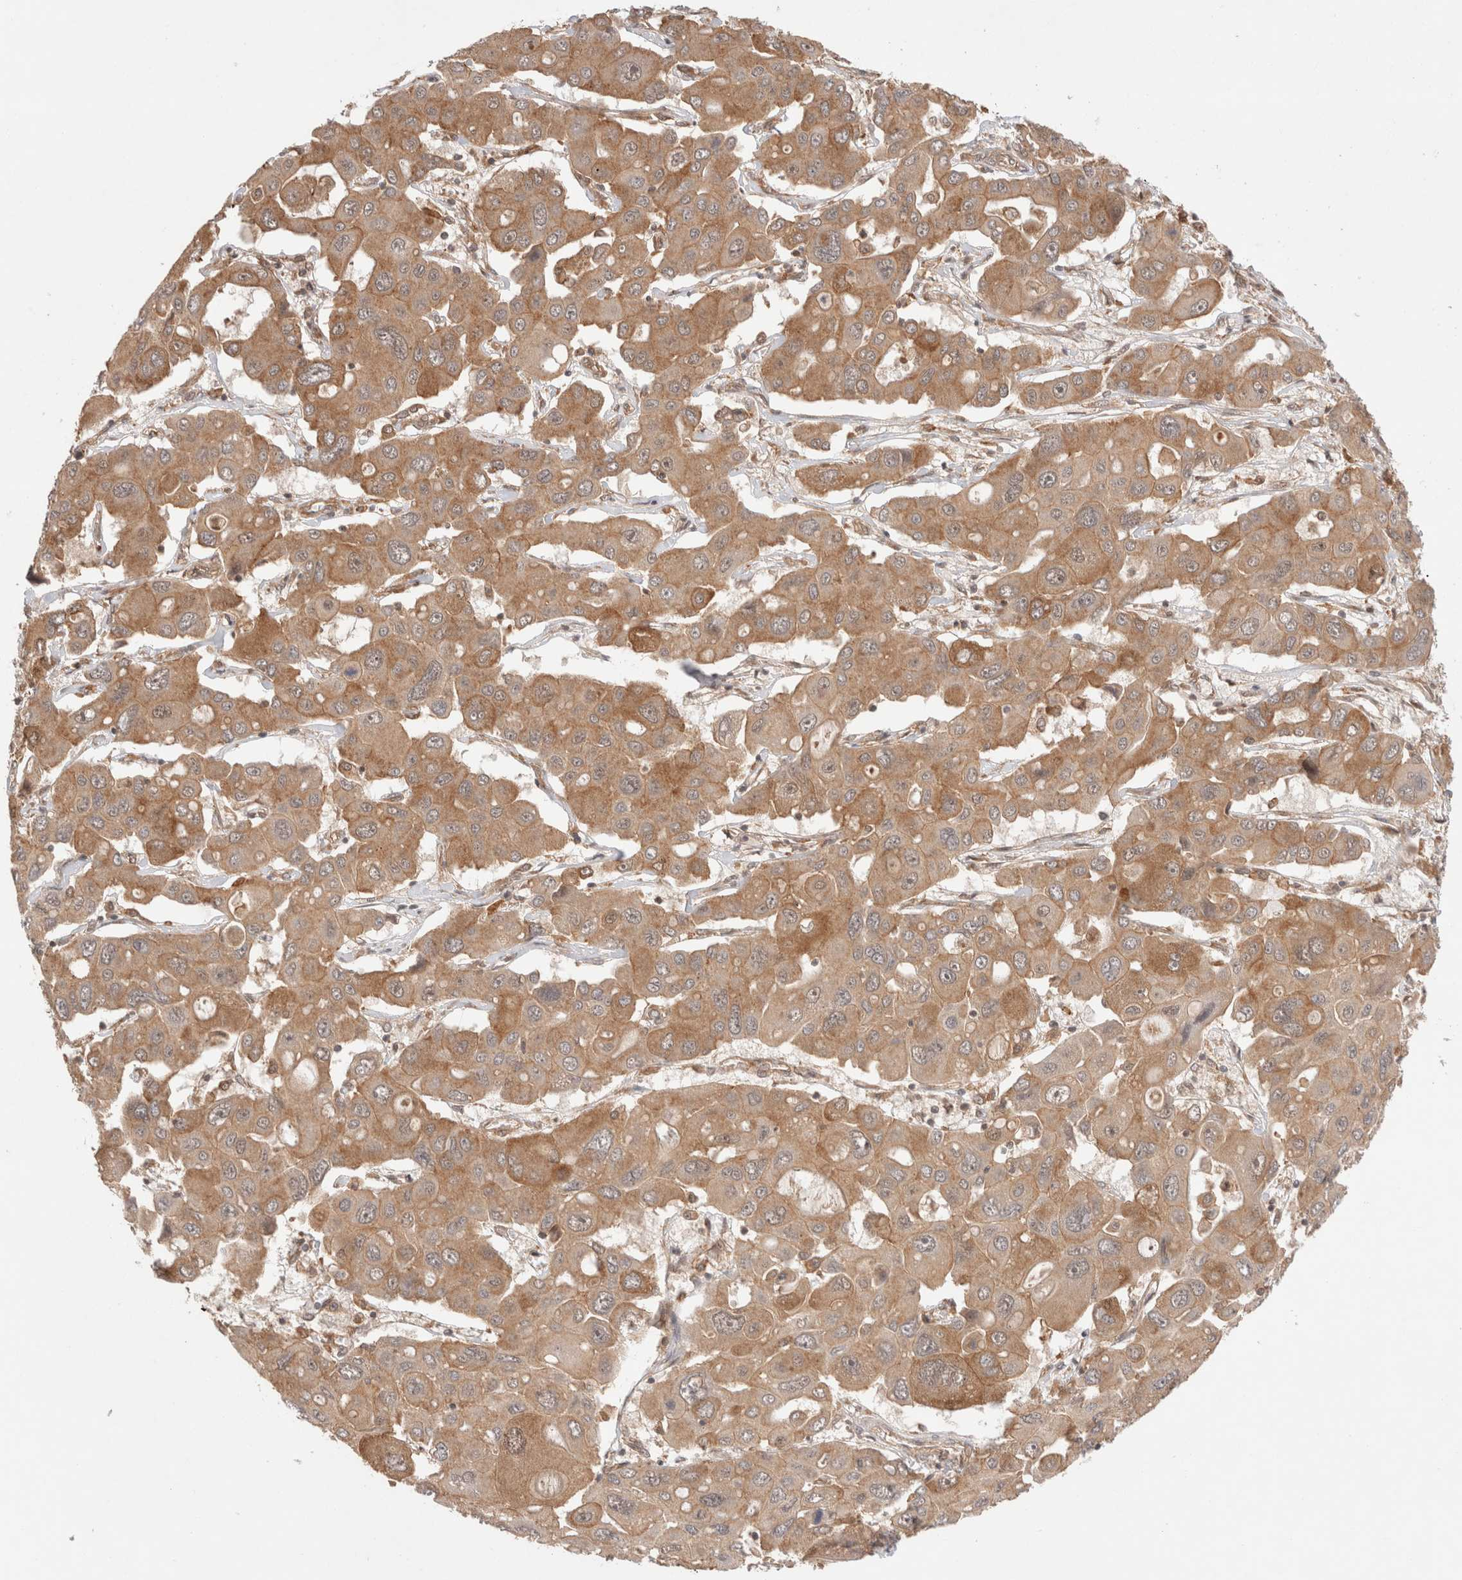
{"staining": {"intensity": "moderate", "quantity": ">75%", "location": "cytoplasmic/membranous"}, "tissue": "liver cancer", "cell_type": "Tumor cells", "image_type": "cancer", "snomed": [{"axis": "morphology", "description": "Cholangiocarcinoma"}, {"axis": "topography", "description": "Liver"}], "caption": "Immunohistochemical staining of human cholangiocarcinoma (liver) displays moderate cytoplasmic/membranous protein staining in about >75% of tumor cells.", "gene": "SIKE1", "patient": {"sex": "male", "age": 67}}